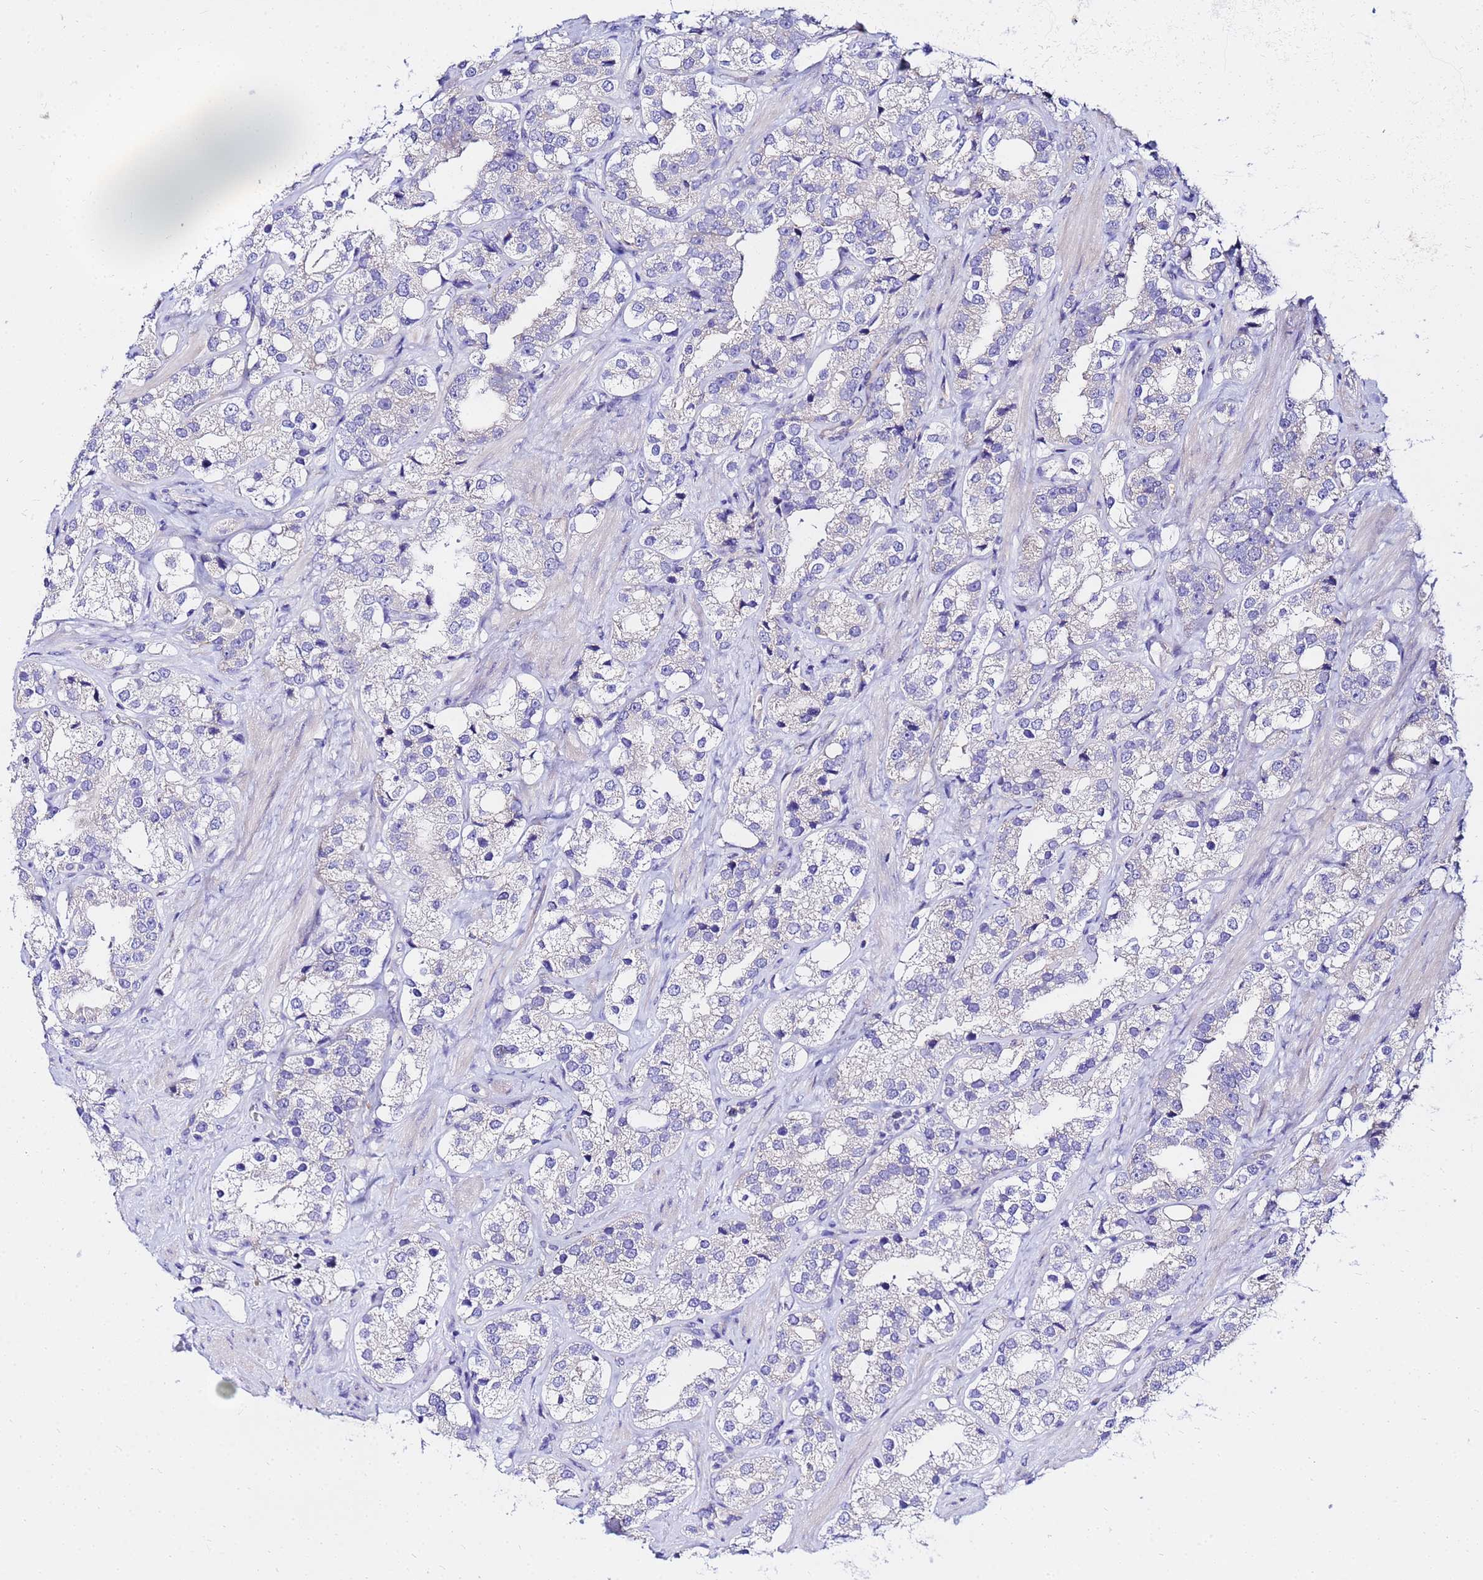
{"staining": {"intensity": "negative", "quantity": "none", "location": "none"}, "tissue": "prostate cancer", "cell_type": "Tumor cells", "image_type": "cancer", "snomed": [{"axis": "morphology", "description": "Adenocarcinoma, NOS"}, {"axis": "topography", "description": "Prostate"}], "caption": "This is a histopathology image of IHC staining of prostate cancer, which shows no staining in tumor cells.", "gene": "HERC5", "patient": {"sex": "male", "age": 79}}